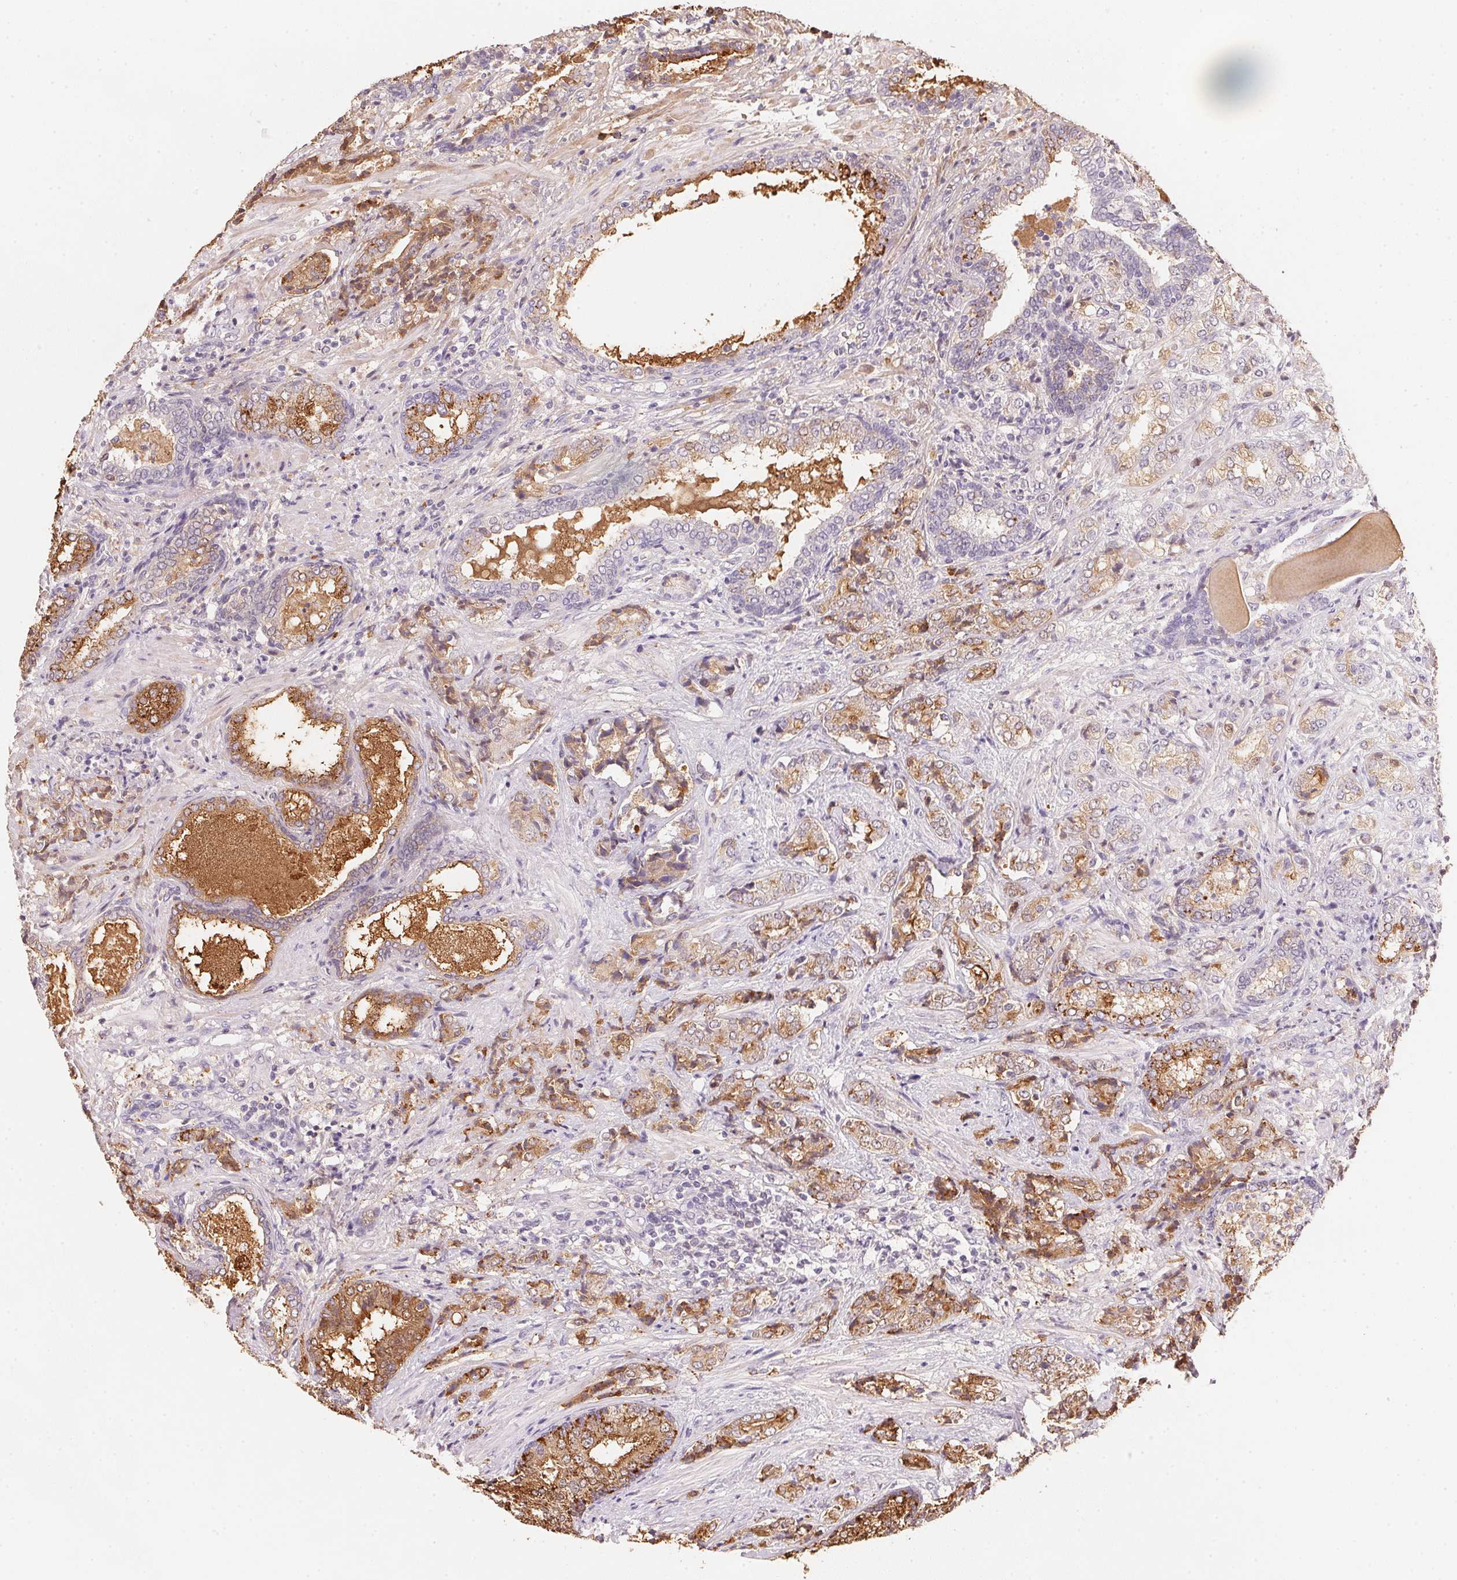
{"staining": {"intensity": "moderate", "quantity": ">75%", "location": "cytoplasmic/membranous"}, "tissue": "prostate cancer", "cell_type": "Tumor cells", "image_type": "cancer", "snomed": [{"axis": "morphology", "description": "Adenocarcinoma, High grade"}, {"axis": "topography", "description": "Prostate"}], "caption": "Prostate cancer (high-grade adenocarcinoma) tissue shows moderate cytoplasmic/membranous expression in approximately >75% of tumor cells, visualized by immunohistochemistry.", "gene": "ACP3", "patient": {"sex": "male", "age": 62}}